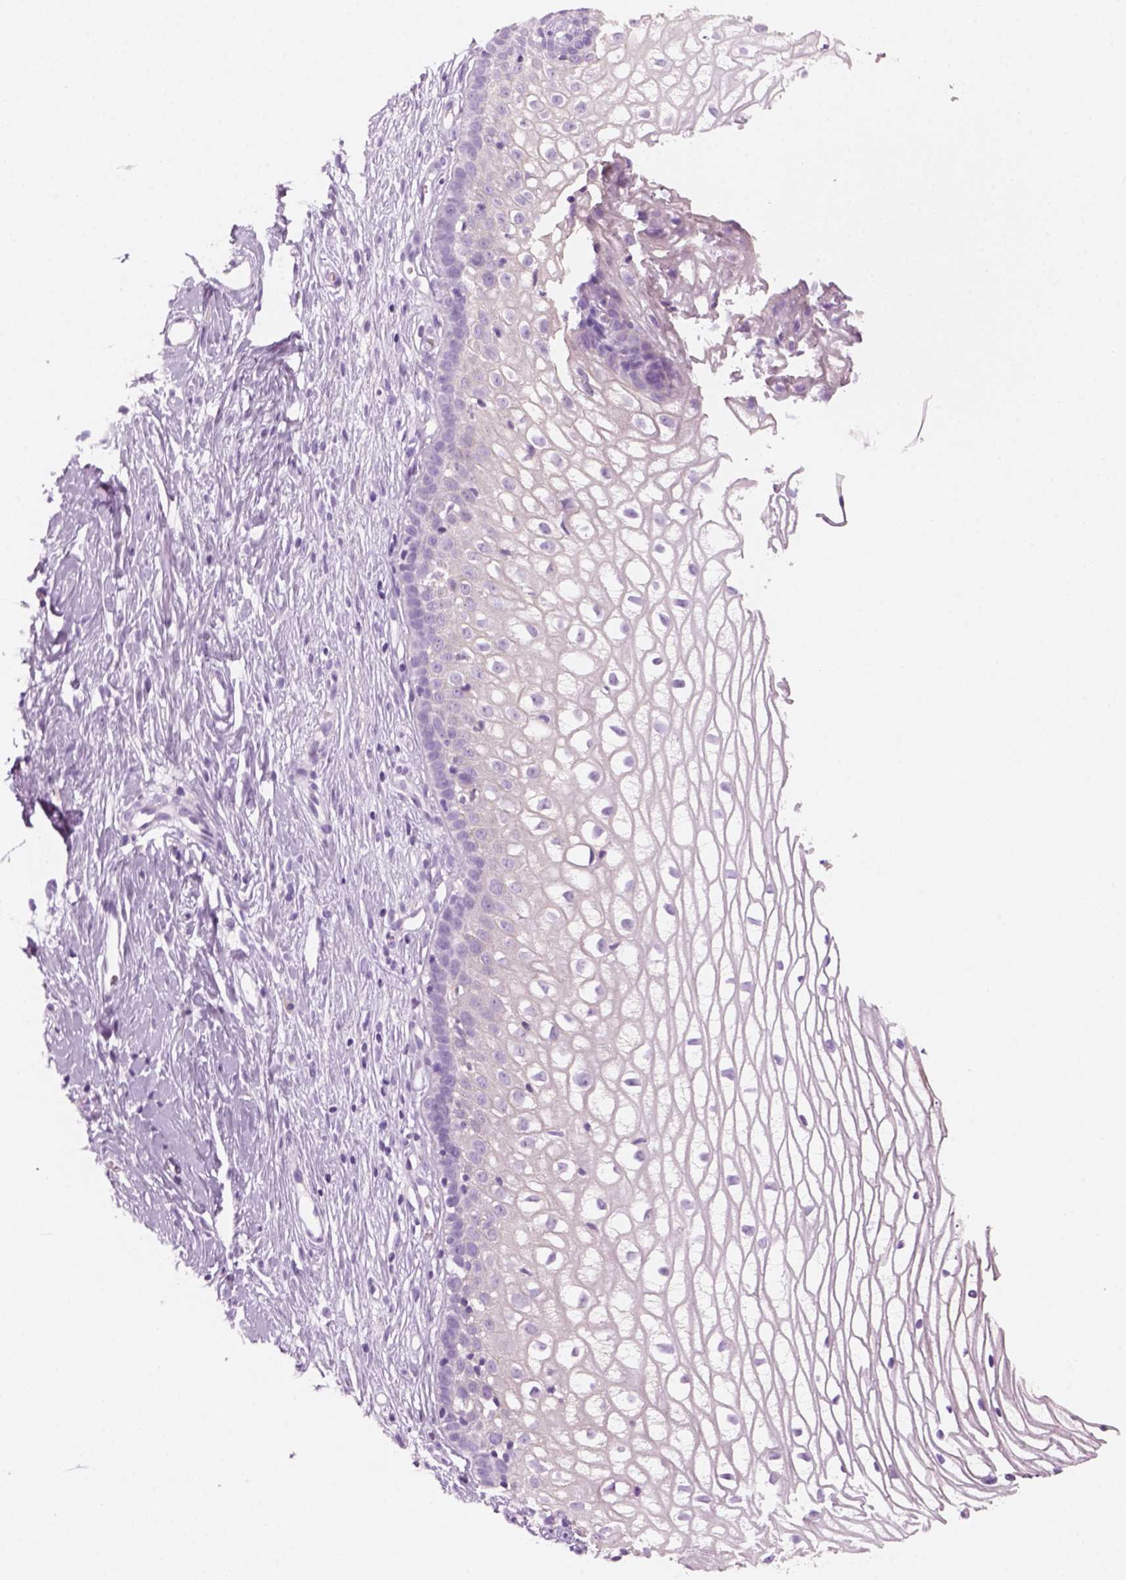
{"staining": {"intensity": "negative", "quantity": "none", "location": "none"}, "tissue": "cervix", "cell_type": "Glandular cells", "image_type": "normal", "snomed": [{"axis": "morphology", "description": "Normal tissue, NOS"}, {"axis": "topography", "description": "Cervix"}], "caption": "IHC of unremarkable cervix shows no staining in glandular cells.", "gene": "KRTAP11", "patient": {"sex": "female", "age": 40}}